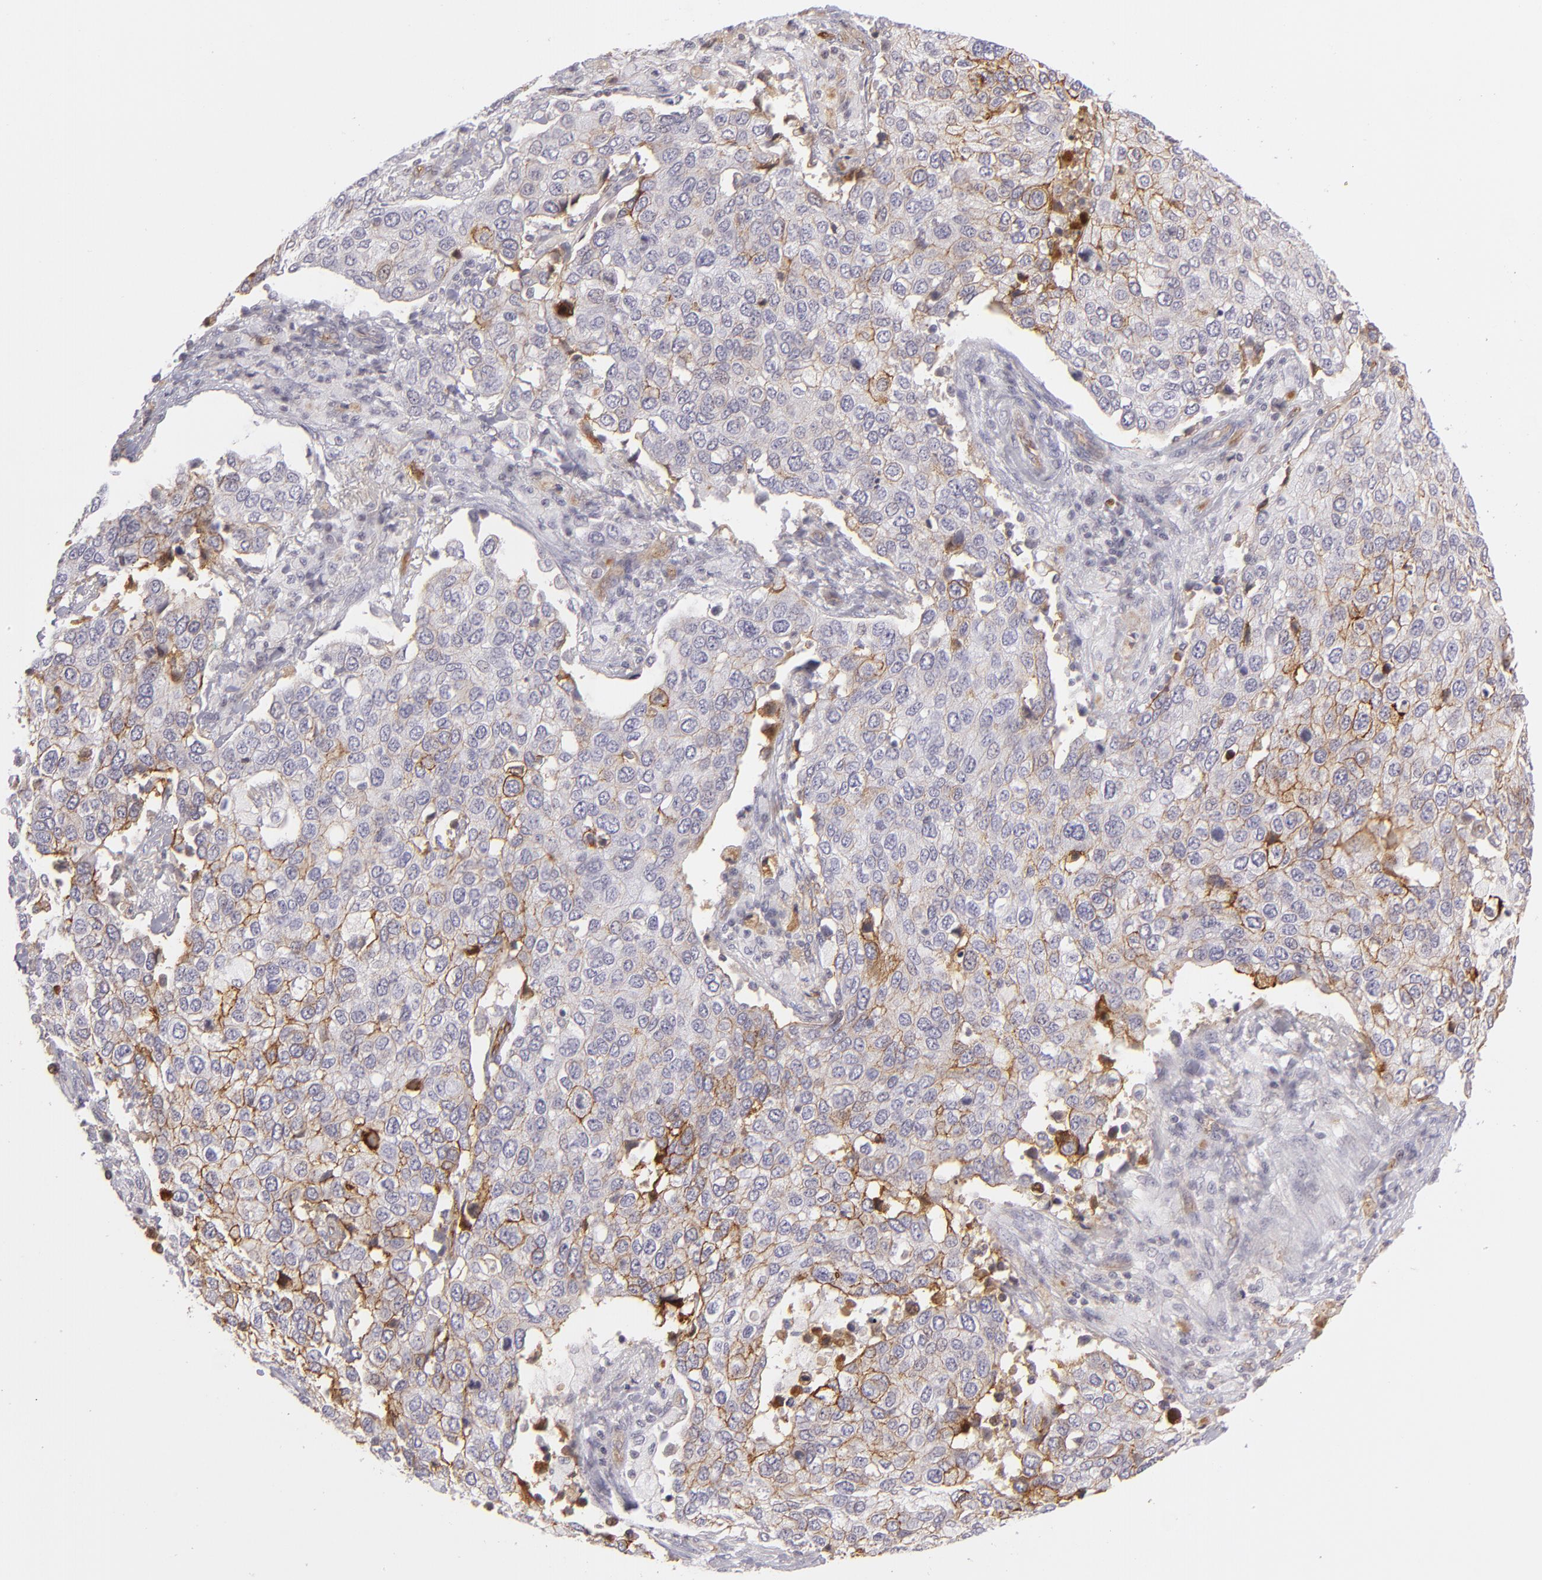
{"staining": {"intensity": "moderate", "quantity": ">75%", "location": "cytoplasmic/membranous"}, "tissue": "cervical cancer", "cell_type": "Tumor cells", "image_type": "cancer", "snomed": [{"axis": "morphology", "description": "Squamous cell carcinoma, NOS"}, {"axis": "topography", "description": "Cervix"}], "caption": "Tumor cells show moderate cytoplasmic/membranous positivity in about >75% of cells in squamous cell carcinoma (cervical).", "gene": "THBD", "patient": {"sex": "female", "age": 54}}